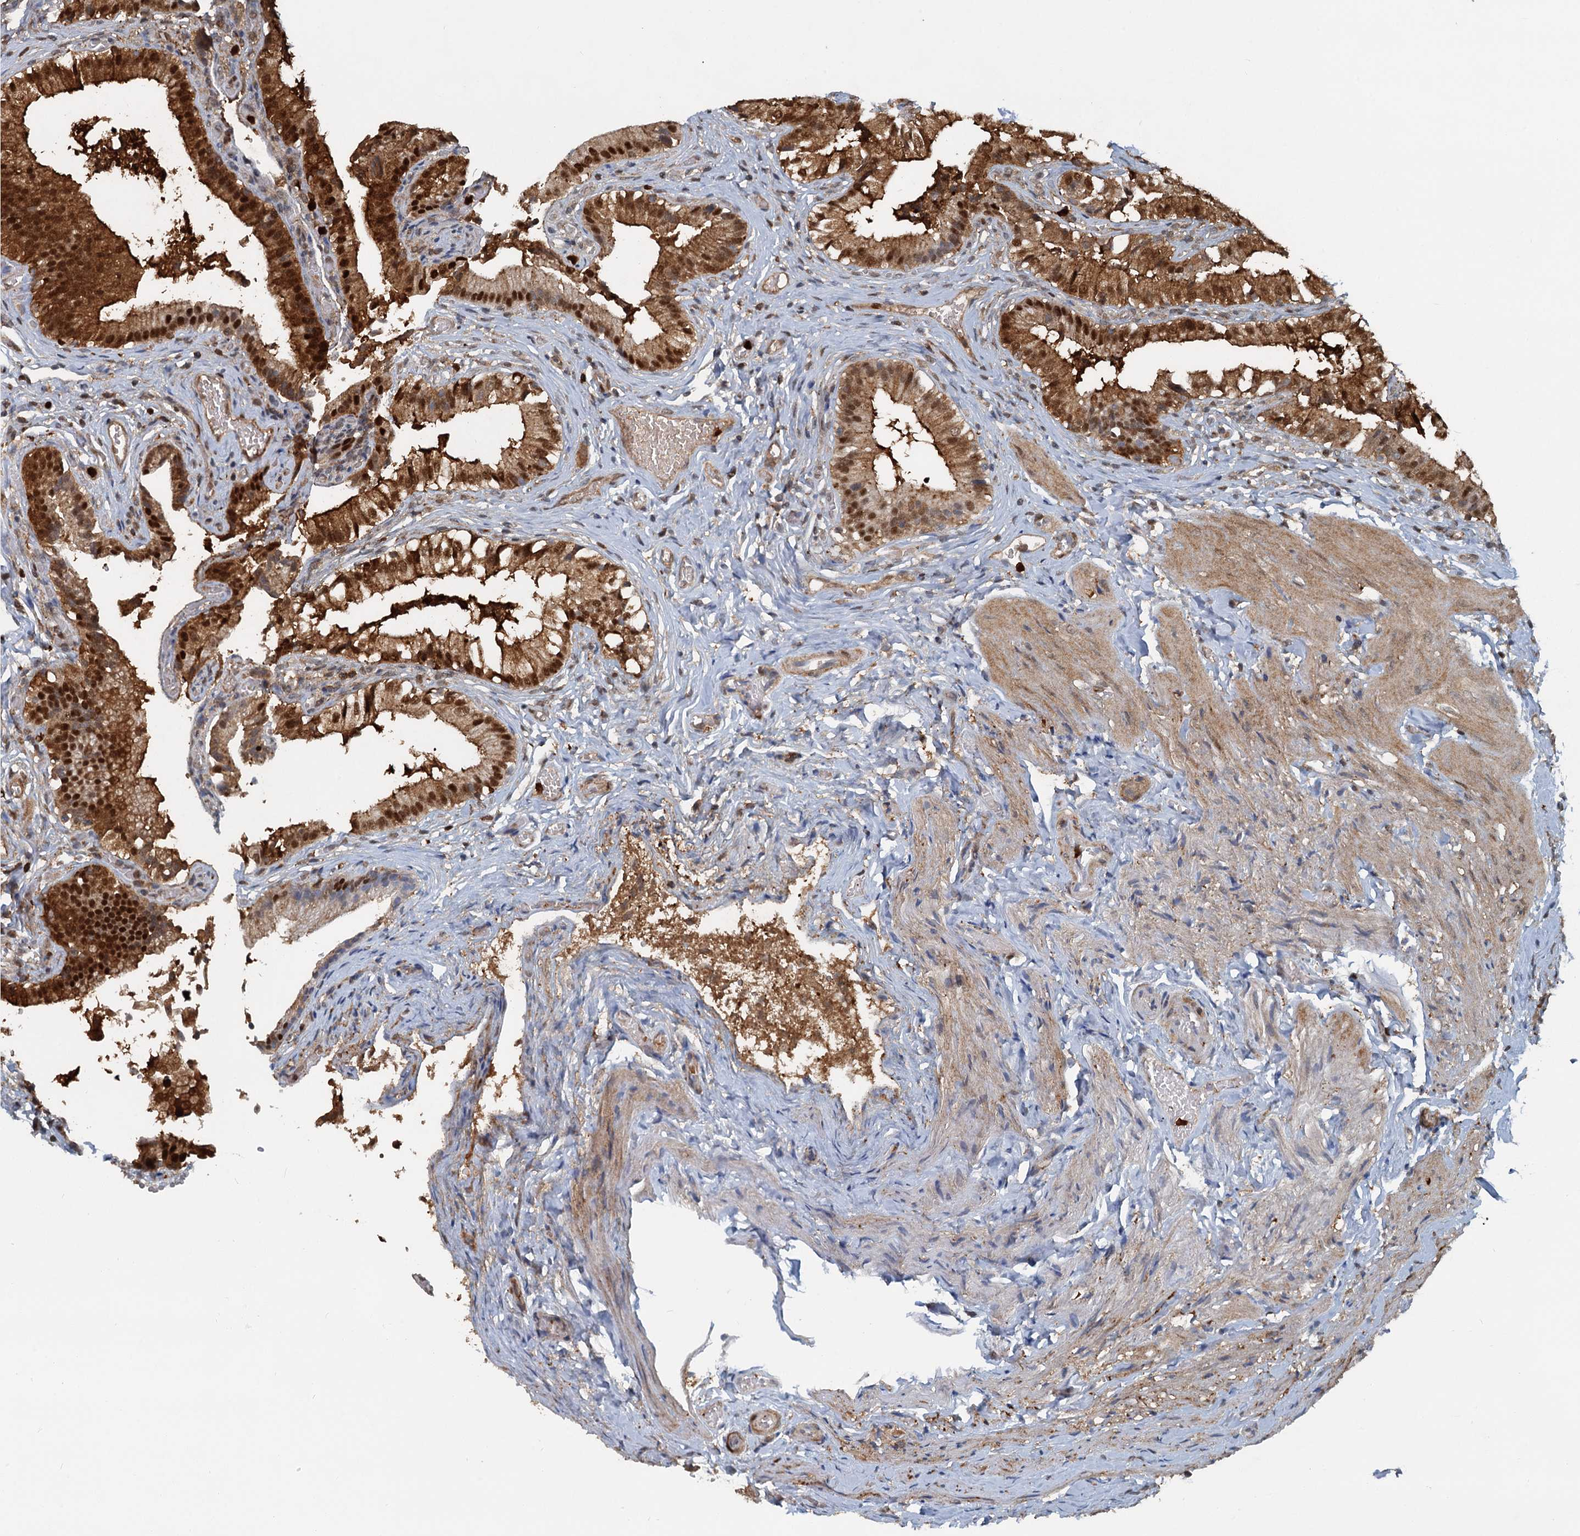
{"staining": {"intensity": "strong", "quantity": ">75%", "location": "cytoplasmic/membranous,nuclear"}, "tissue": "gallbladder", "cell_type": "Glandular cells", "image_type": "normal", "snomed": [{"axis": "morphology", "description": "Normal tissue, NOS"}, {"axis": "topography", "description": "Gallbladder"}], "caption": "Normal gallbladder shows strong cytoplasmic/membranous,nuclear expression in about >75% of glandular cells, visualized by immunohistochemistry.", "gene": "GPI", "patient": {"sex": "female", "age": 47}}